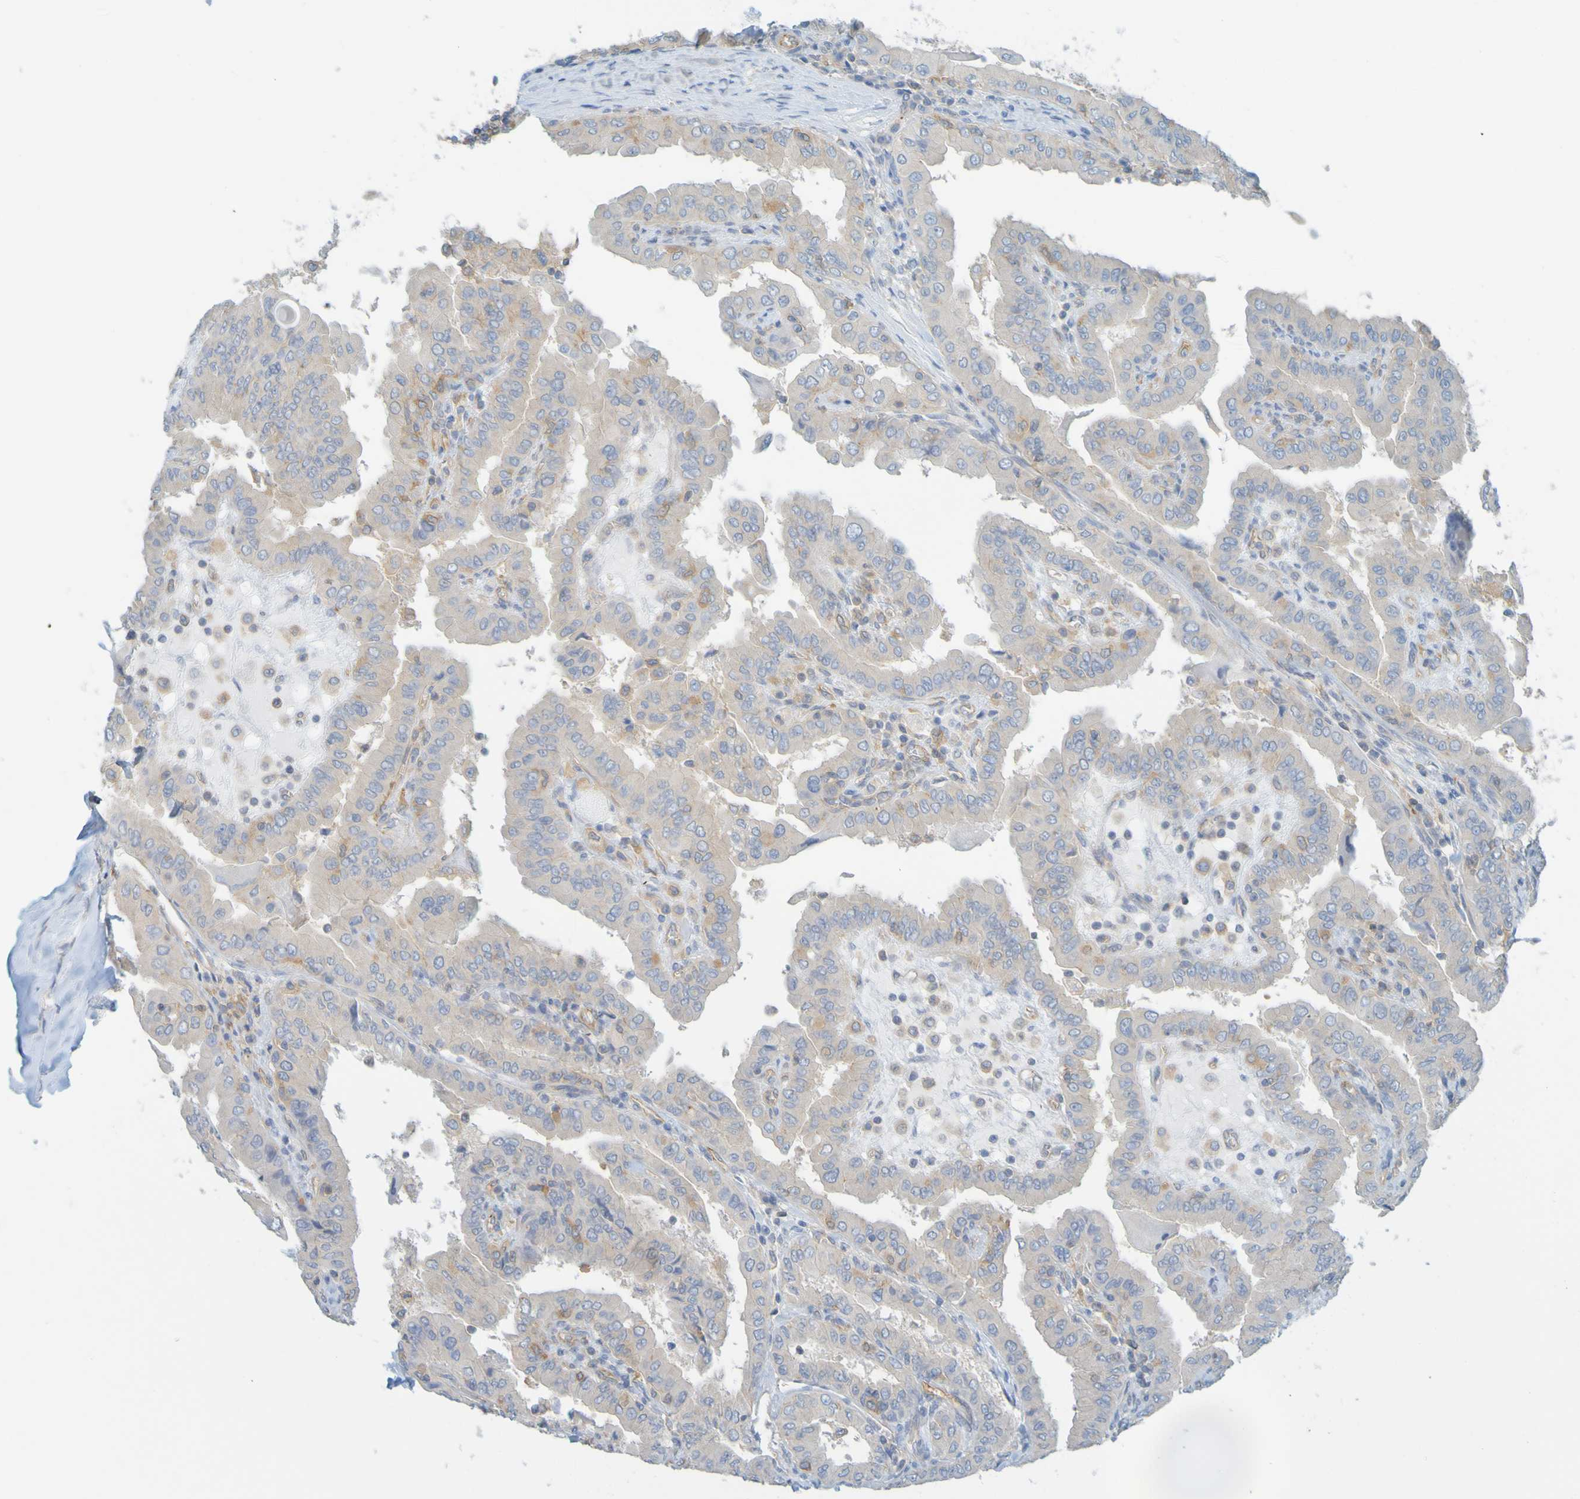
{"staining": {"intensity": "weak", "quantity": "<25%", "location": "cytoplasmic/membranous"}, "tissue": "thyroid cancer", "cell_type": "Tumor cells", "image_type": "cancer", "snomed": [{"axis": "morphology", "description": "Papillary adenocarcinoma, NOS"}, {"axis": "topography", "description": "Thyroid gland"}], "caption": "Immunohistochemistry (IHC) photomicrograph of thyroid papillary adenocarcinoma stained for a protein (brown), which demonstrates no positivity in tumor cells.", "gene": "APPL1", "patient": {"sex": "male", "age": 33}}